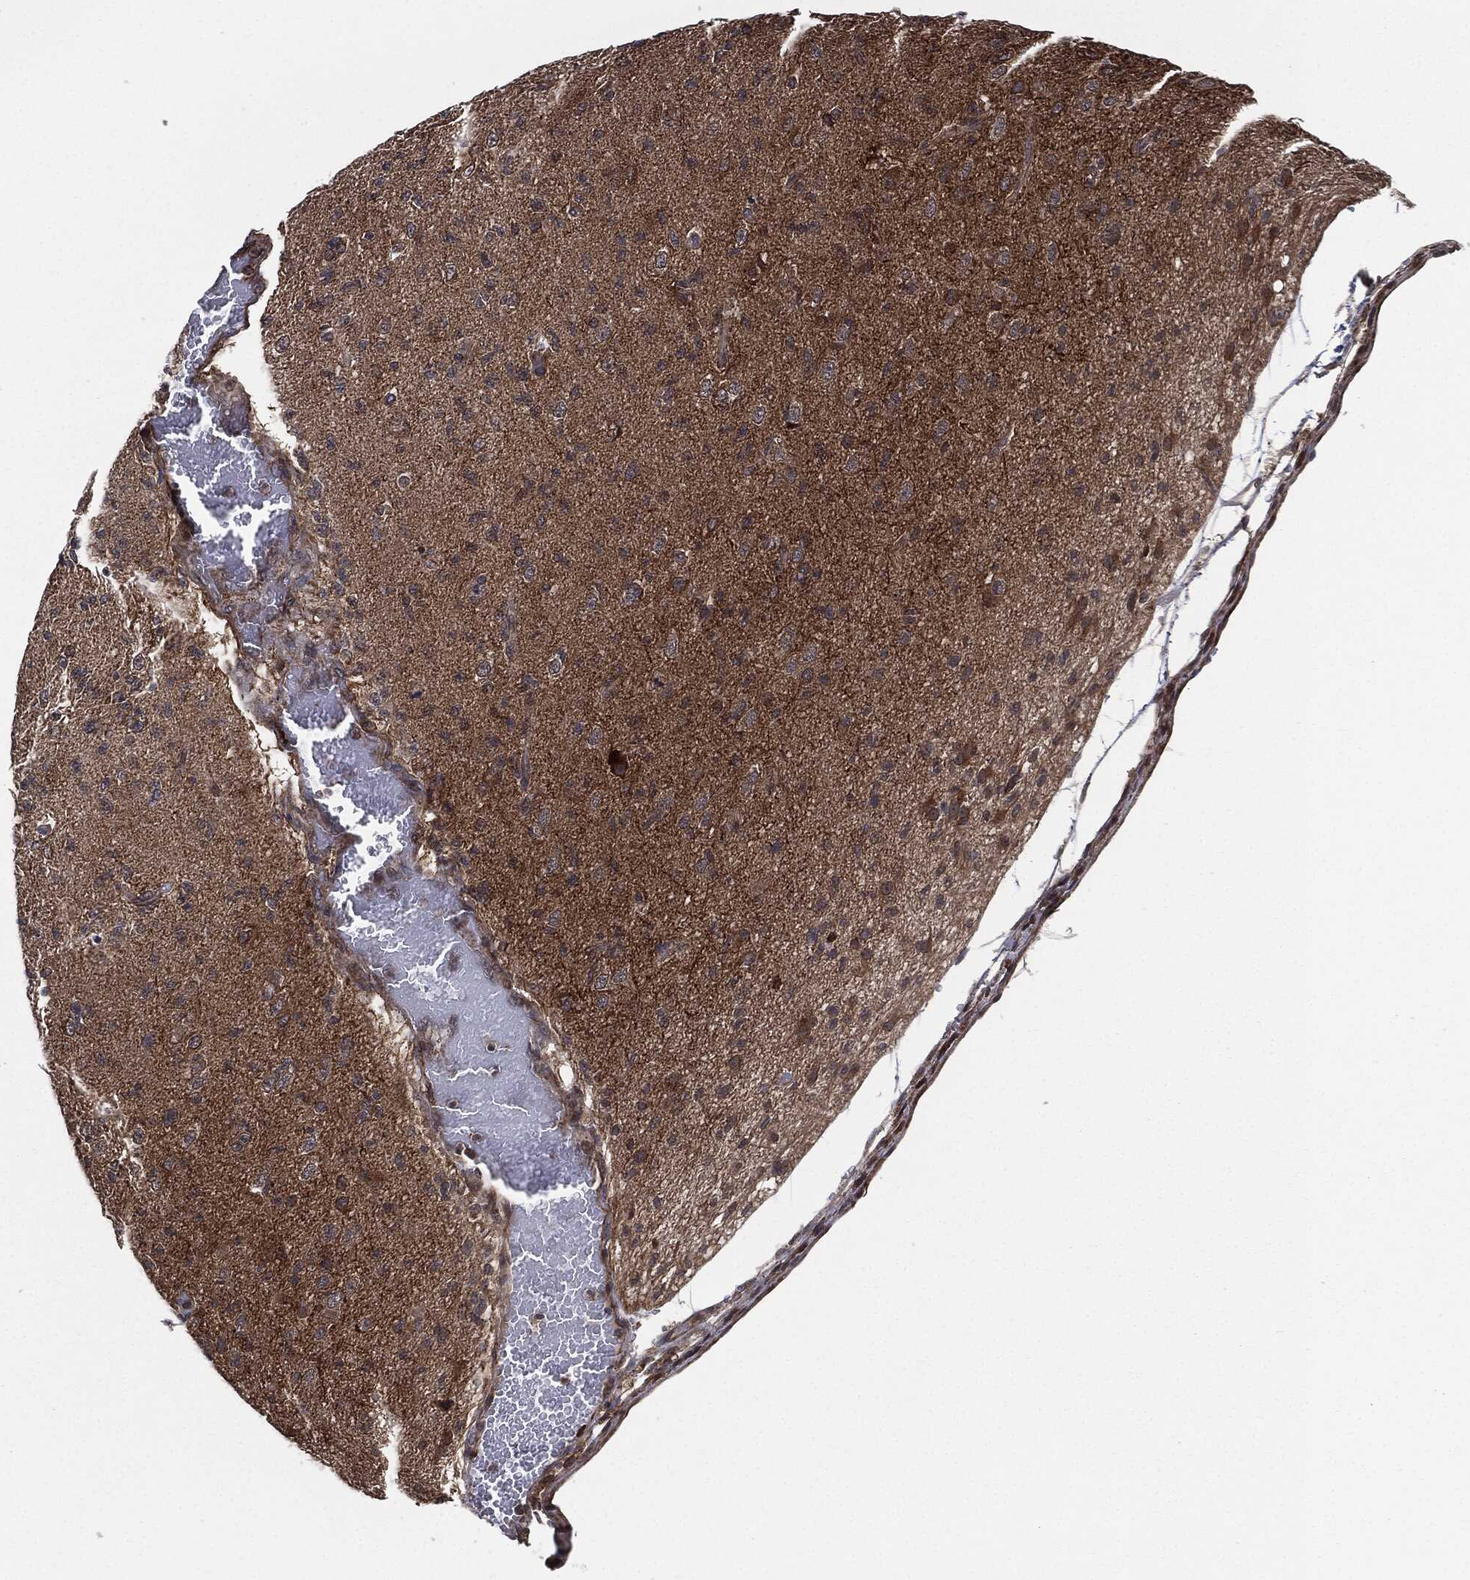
{"staining": {"intensity": "weak", "quantity": "25%-75%", "location": "cytoplasmic/membranous"}, "tissue": "glioma", "cell_type": "Tumor cells", "image_type": "cancer", "snomed": [{"axis": "morphology", "description": "Glioma, malignant, High grade"}, {"axis": "topography", "description": "Brain"}], "caption": "A high-resolution micrograph shows immunohistochemistry (IHC) staining of glioma, which reveals weak cytoplasmic/membranous staining in approximately 25%-75% of tumor cells. (DAB IHC with brightfield microscopy, high magnification).", "gene": "UBR1", "patient": {"sex": "male", "age": 56}}